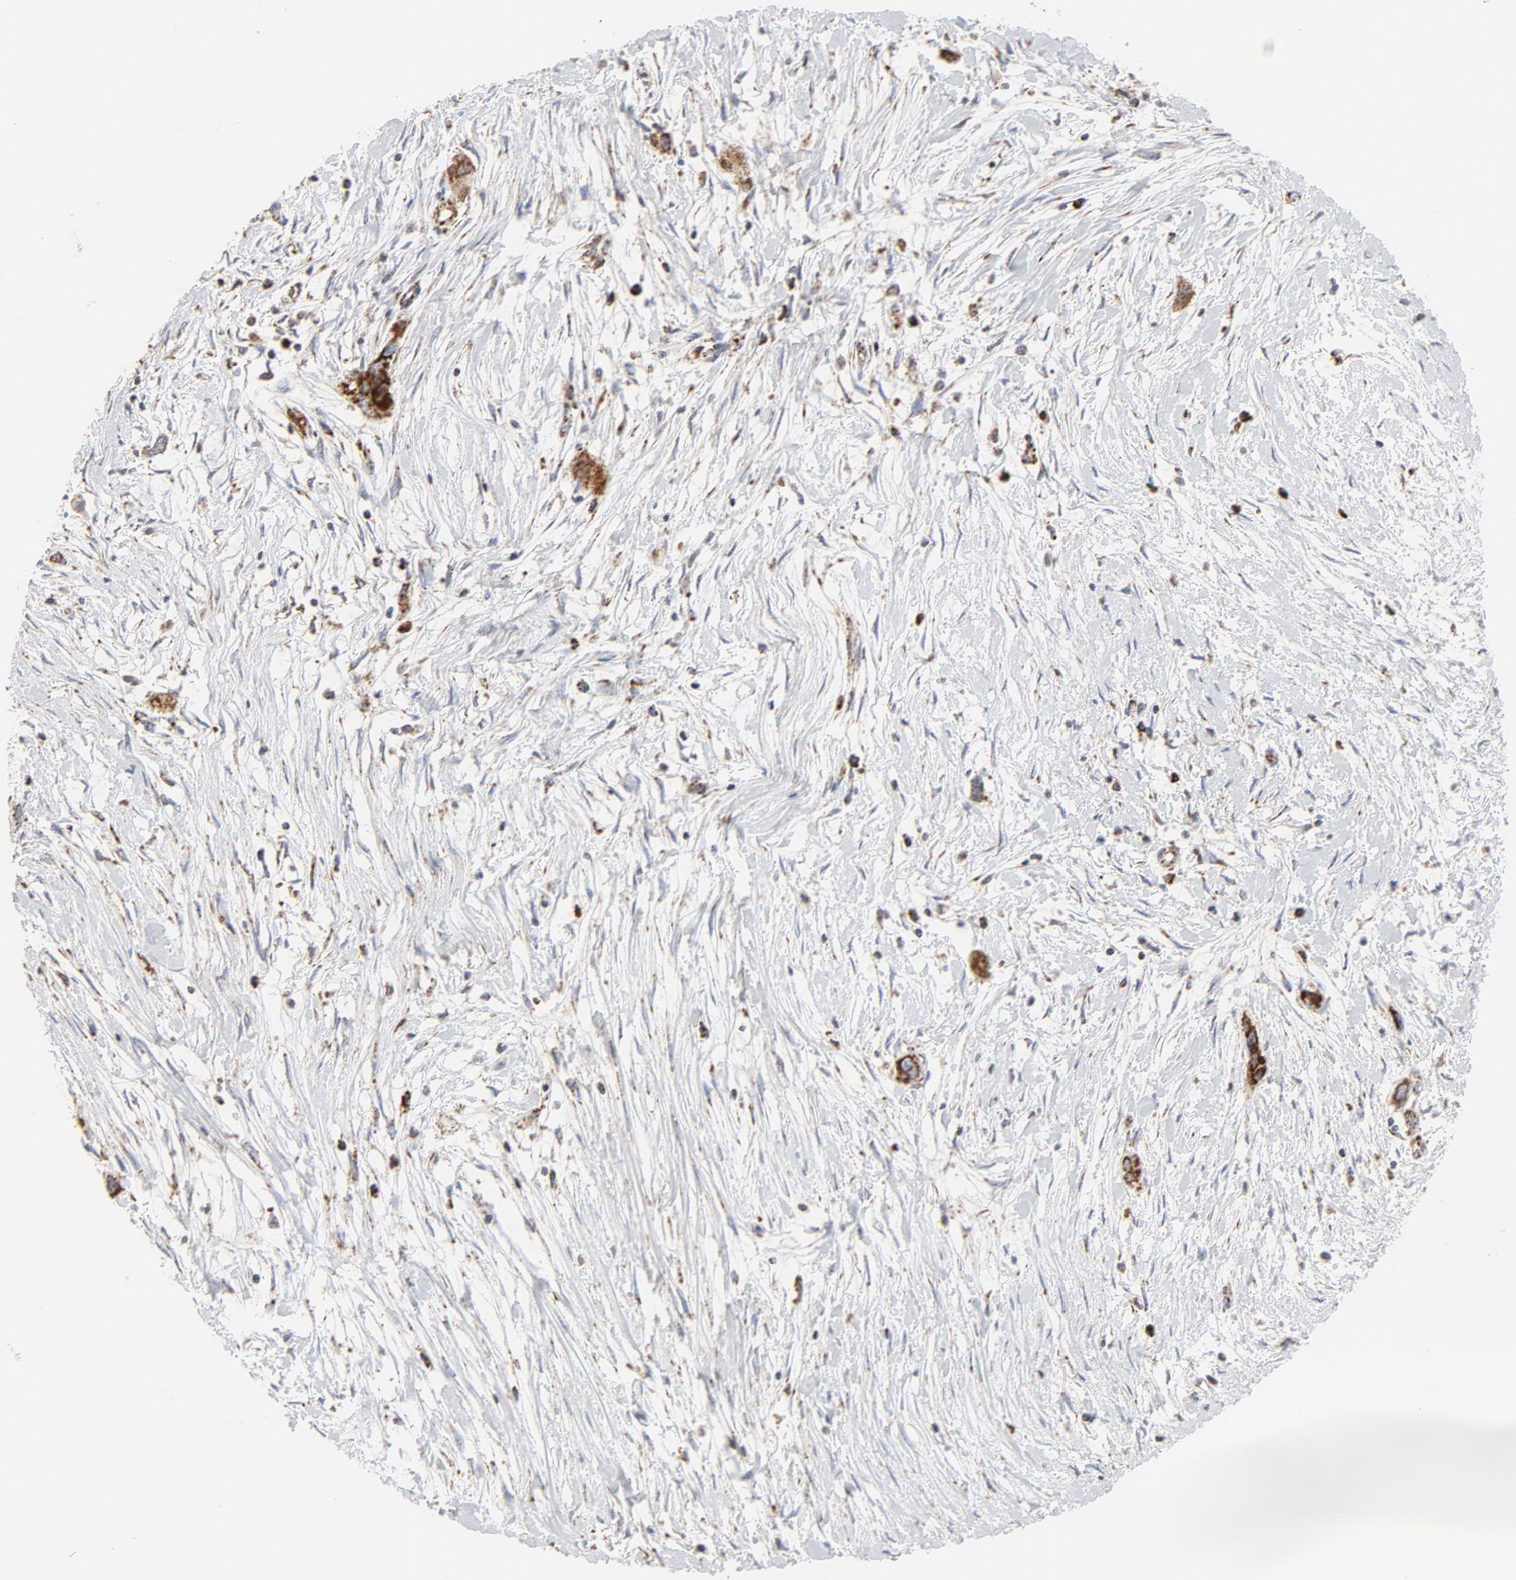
{"staining": {"intensity": "moderate", "quantity": ">75%", "location": "cytoplasmic/membranous"}, "tissue": "pancreatic cancer", "cell_type": "Tumor cells", "image_type": "cancer", "snomed": [{"axis": "morphology", "description": "Adenocarcinoma, NOS"}, {"axis": "topography", "description": "Pancreas"}], "caption": "This is a photomicrograph of immunohistochemistry staining of pancreatic cancer, which shows moderate positivity in the cytoplasmic/membranous of tumor cells.", "gene": "CYCS", "patient": {"sex": "female", "age": 60}}